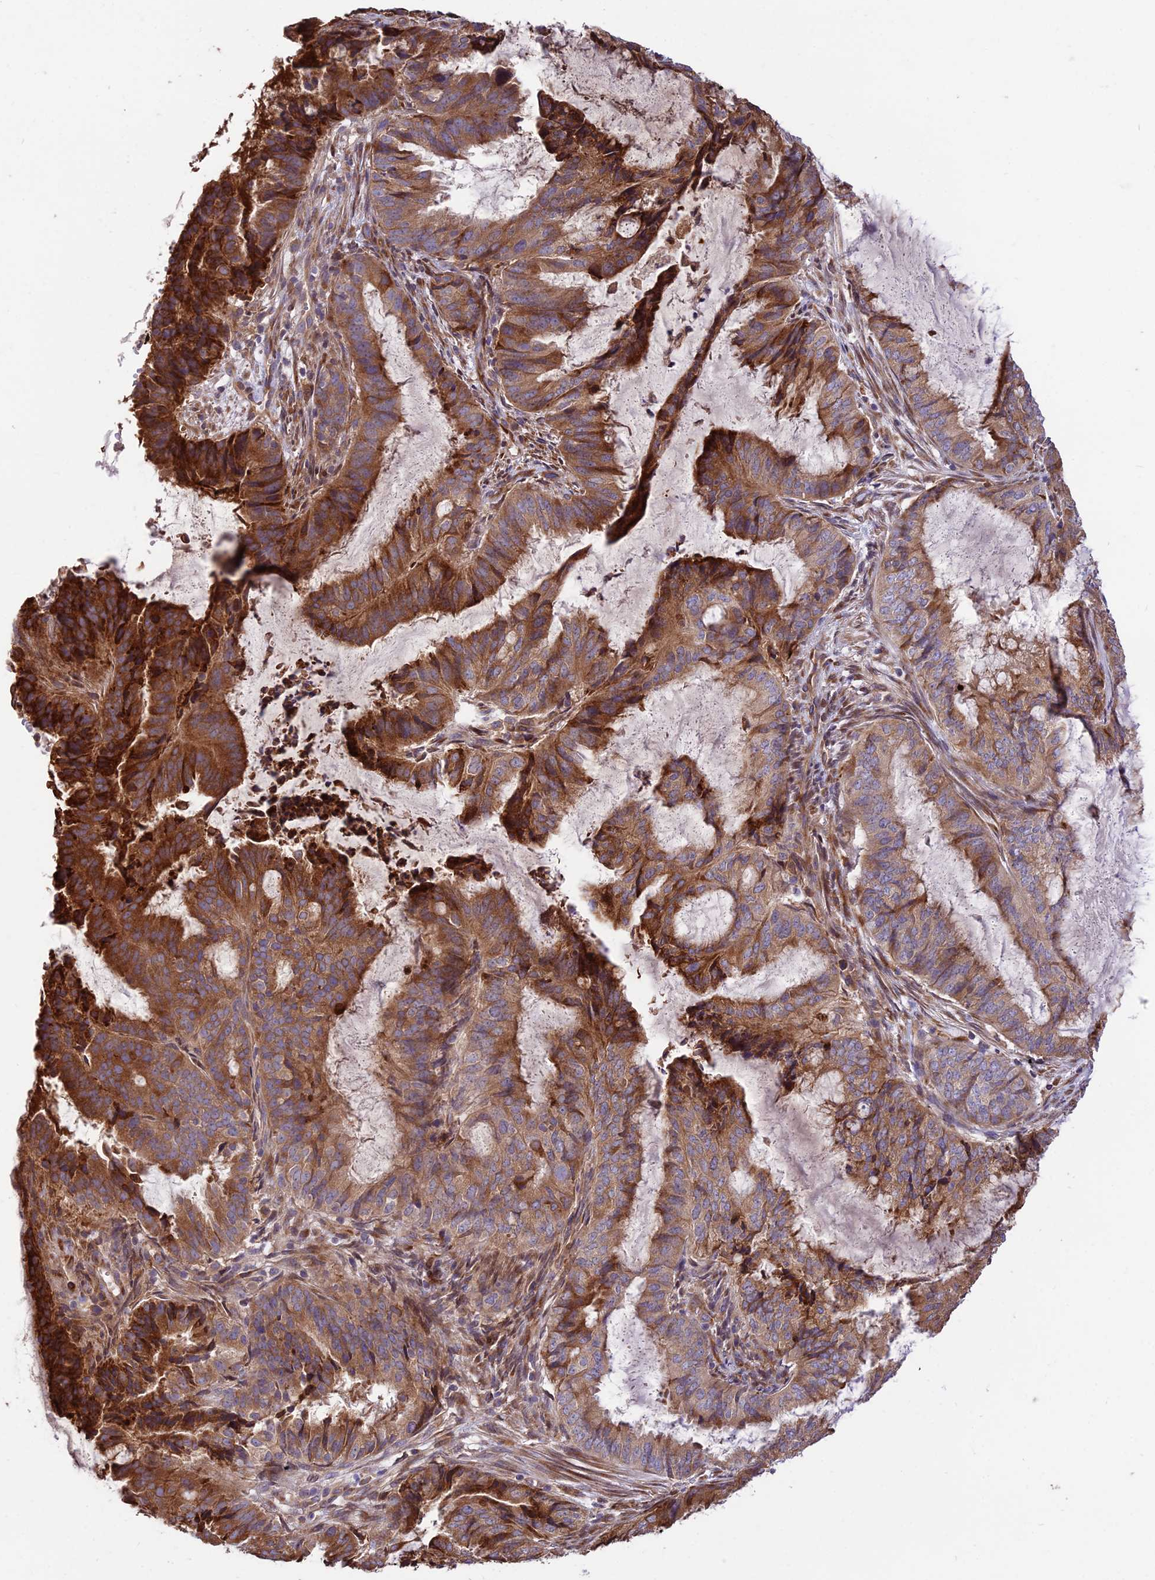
{"staining": {"intensity": "strong", "quantity": ">75%", "location": "cytoplasmic/membranous"}, "tissue": "endometrial cancer", "cell_type": "Tumor cells", "image_type": "cancer", "snomed": [{"axis": "morphology", "description": "Adenocarcinoma, NOS"}, {"axis": "topography", "description": "Endometrium"}], "caption": "Protein positivity by immunohistochemistry reveals strong cytoplasmic/membranous expression in about >75% of tumor cells in adenocarcinoma (endometrial). Nuclei are stained in blue.", "gene": "ROCK1", "patient": {"sex": "female", "age": 51}}